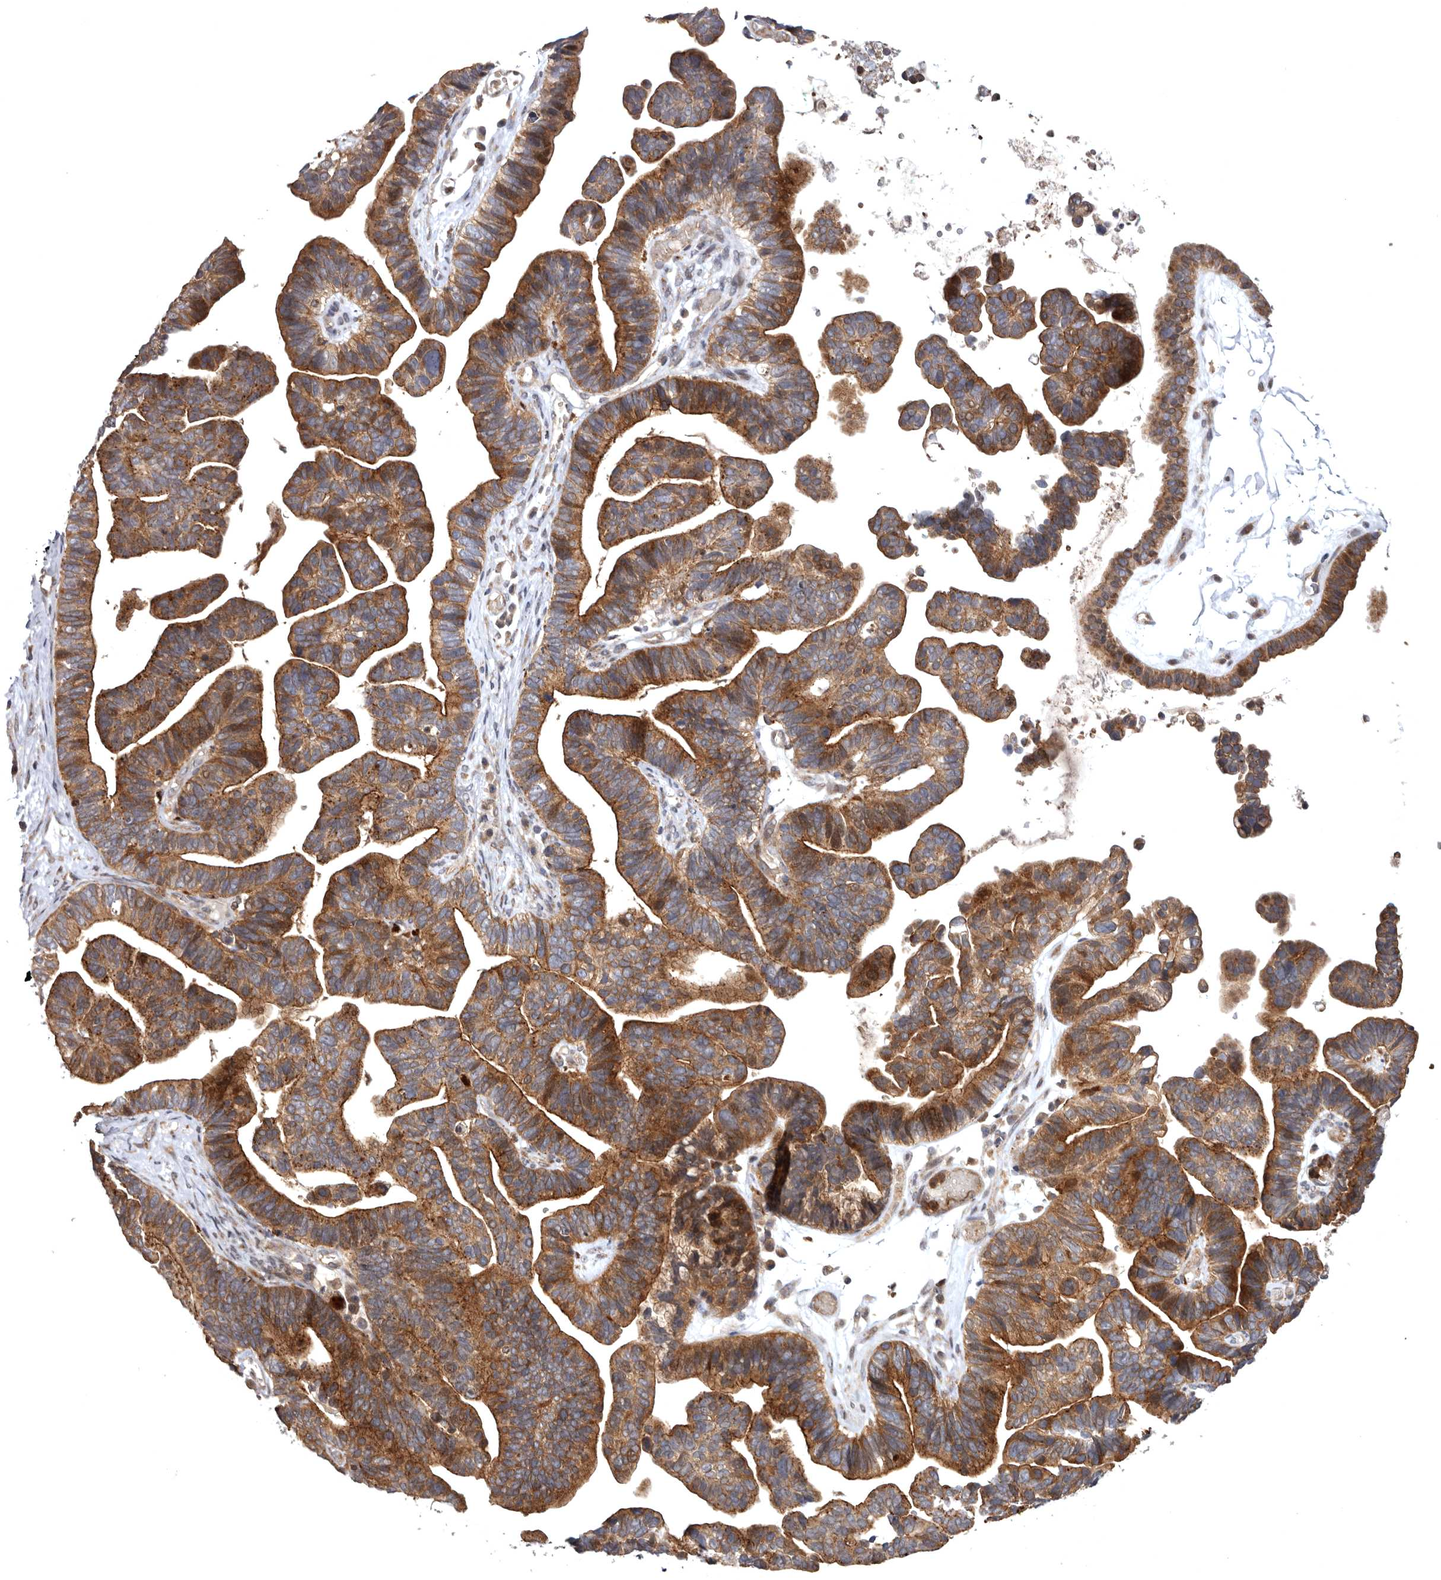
{"staining": {"intensity": "moderate", "quantity": ">75%", "location": "cytoplasmic/membranous"}, "tissue": "ovarian cancer", "cell_type": "Tumor cells", "image_type": "cancer", "snomed": [{"axis": "morphology", "description": "Cystadenocarcinoma, serous, NOS"}, {"axis": "topography", "description": "Ovary"}], "caption": "A high-resolution histopathology image shows IHC staining of ovarian cancer (serous cystadenocarcinoma), which displays moderate cytoplasmic/membranous staining in about >75% of tumor cells.", "gene": "FGFR4", "patient": {"sex": "female", "age": 56}}